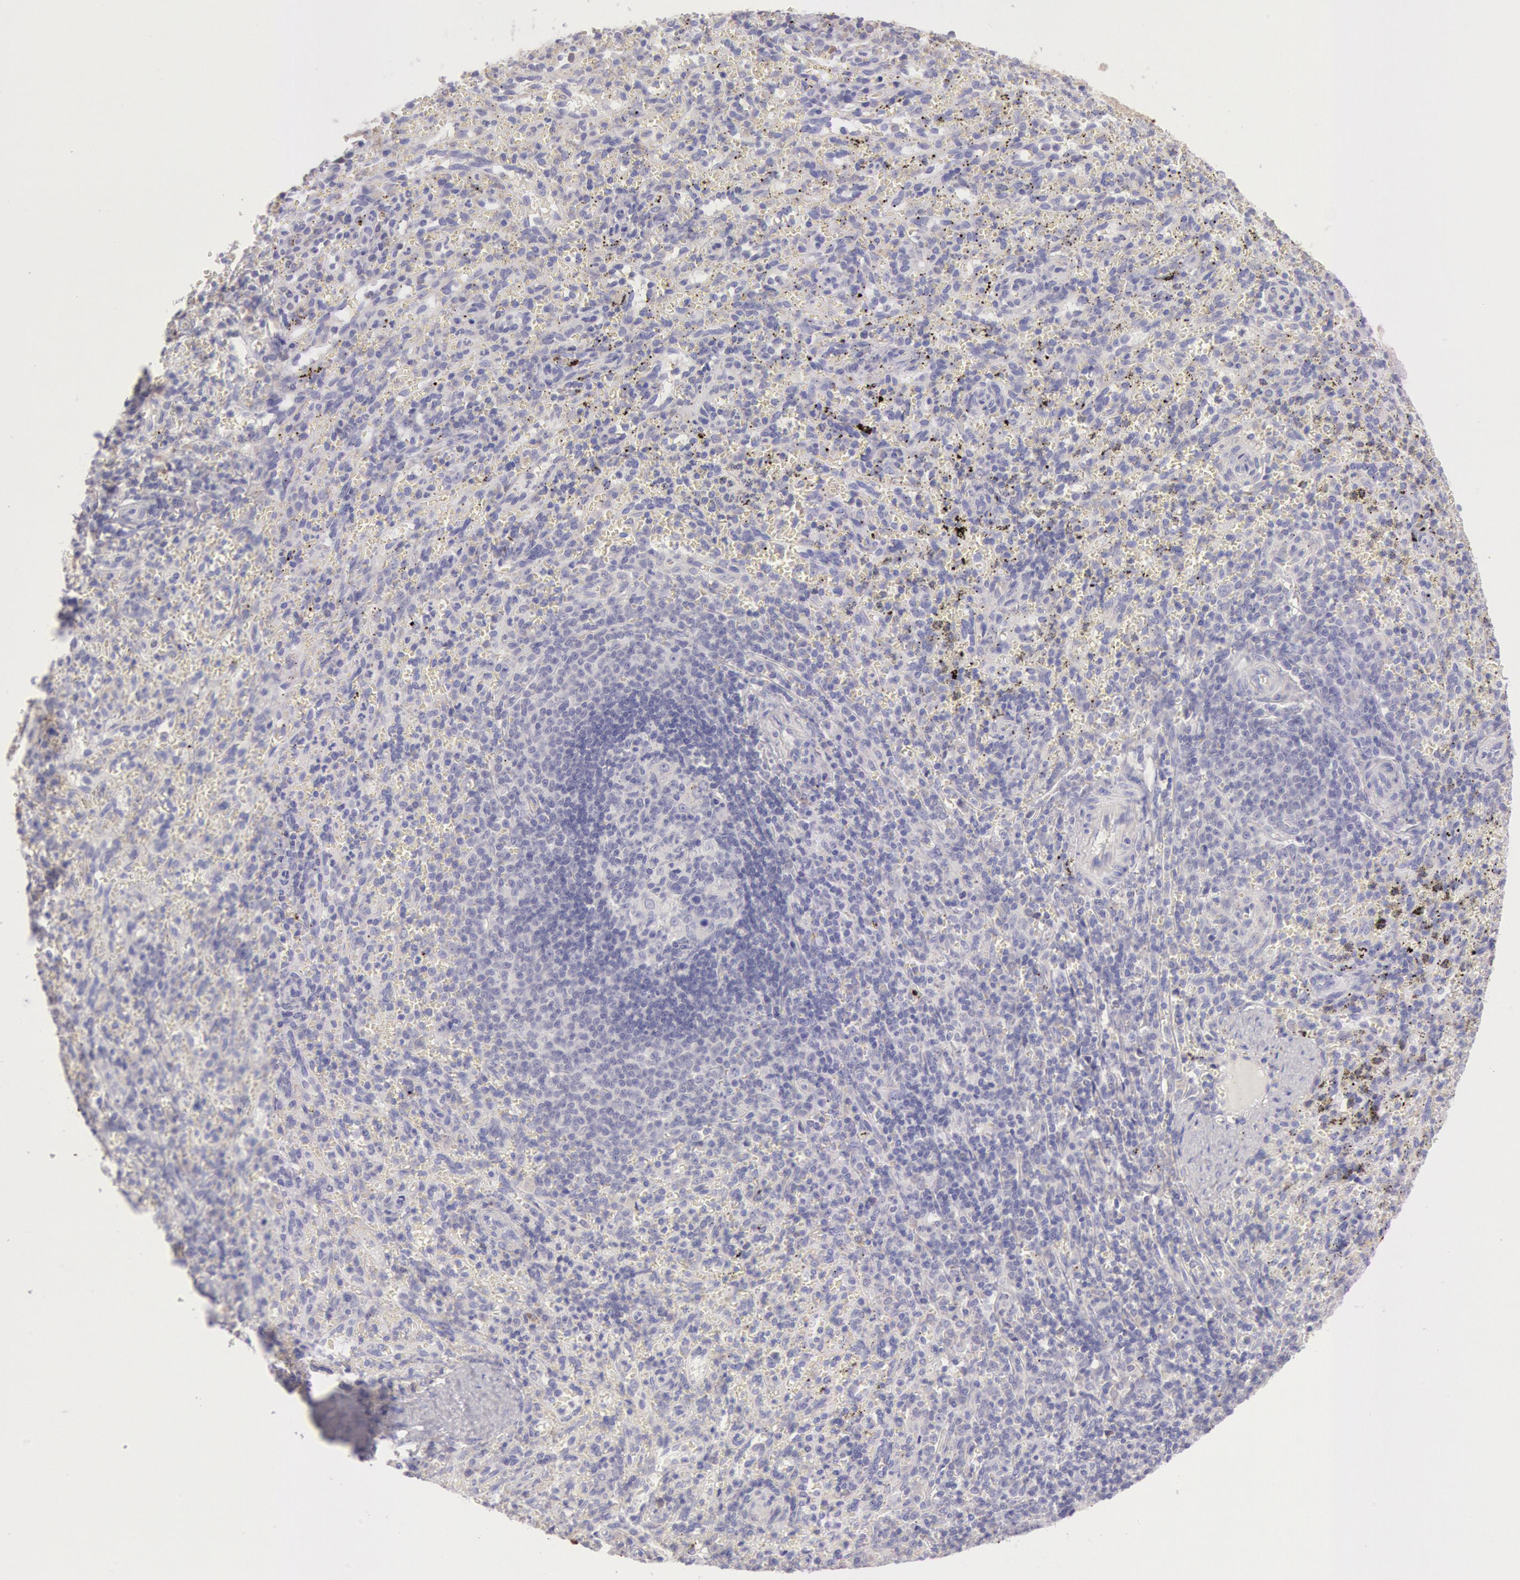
{"staining": {"intensity": "negative", "quantity": "none", "location": "none"}, "tissue": "spleen", "cell_type": "Cells in red pulp", "image_type": "normal", "snomed": [{"axis": "morphology", "description": "Normal tissue, NOS"}, {"axis": "topography", "description": "Spleen"}], "caption": "The image displays no significant staining in cells in red pulp of spleen.", "gene": "MYH1", "patient": {"sex": "female", "age": 10}}